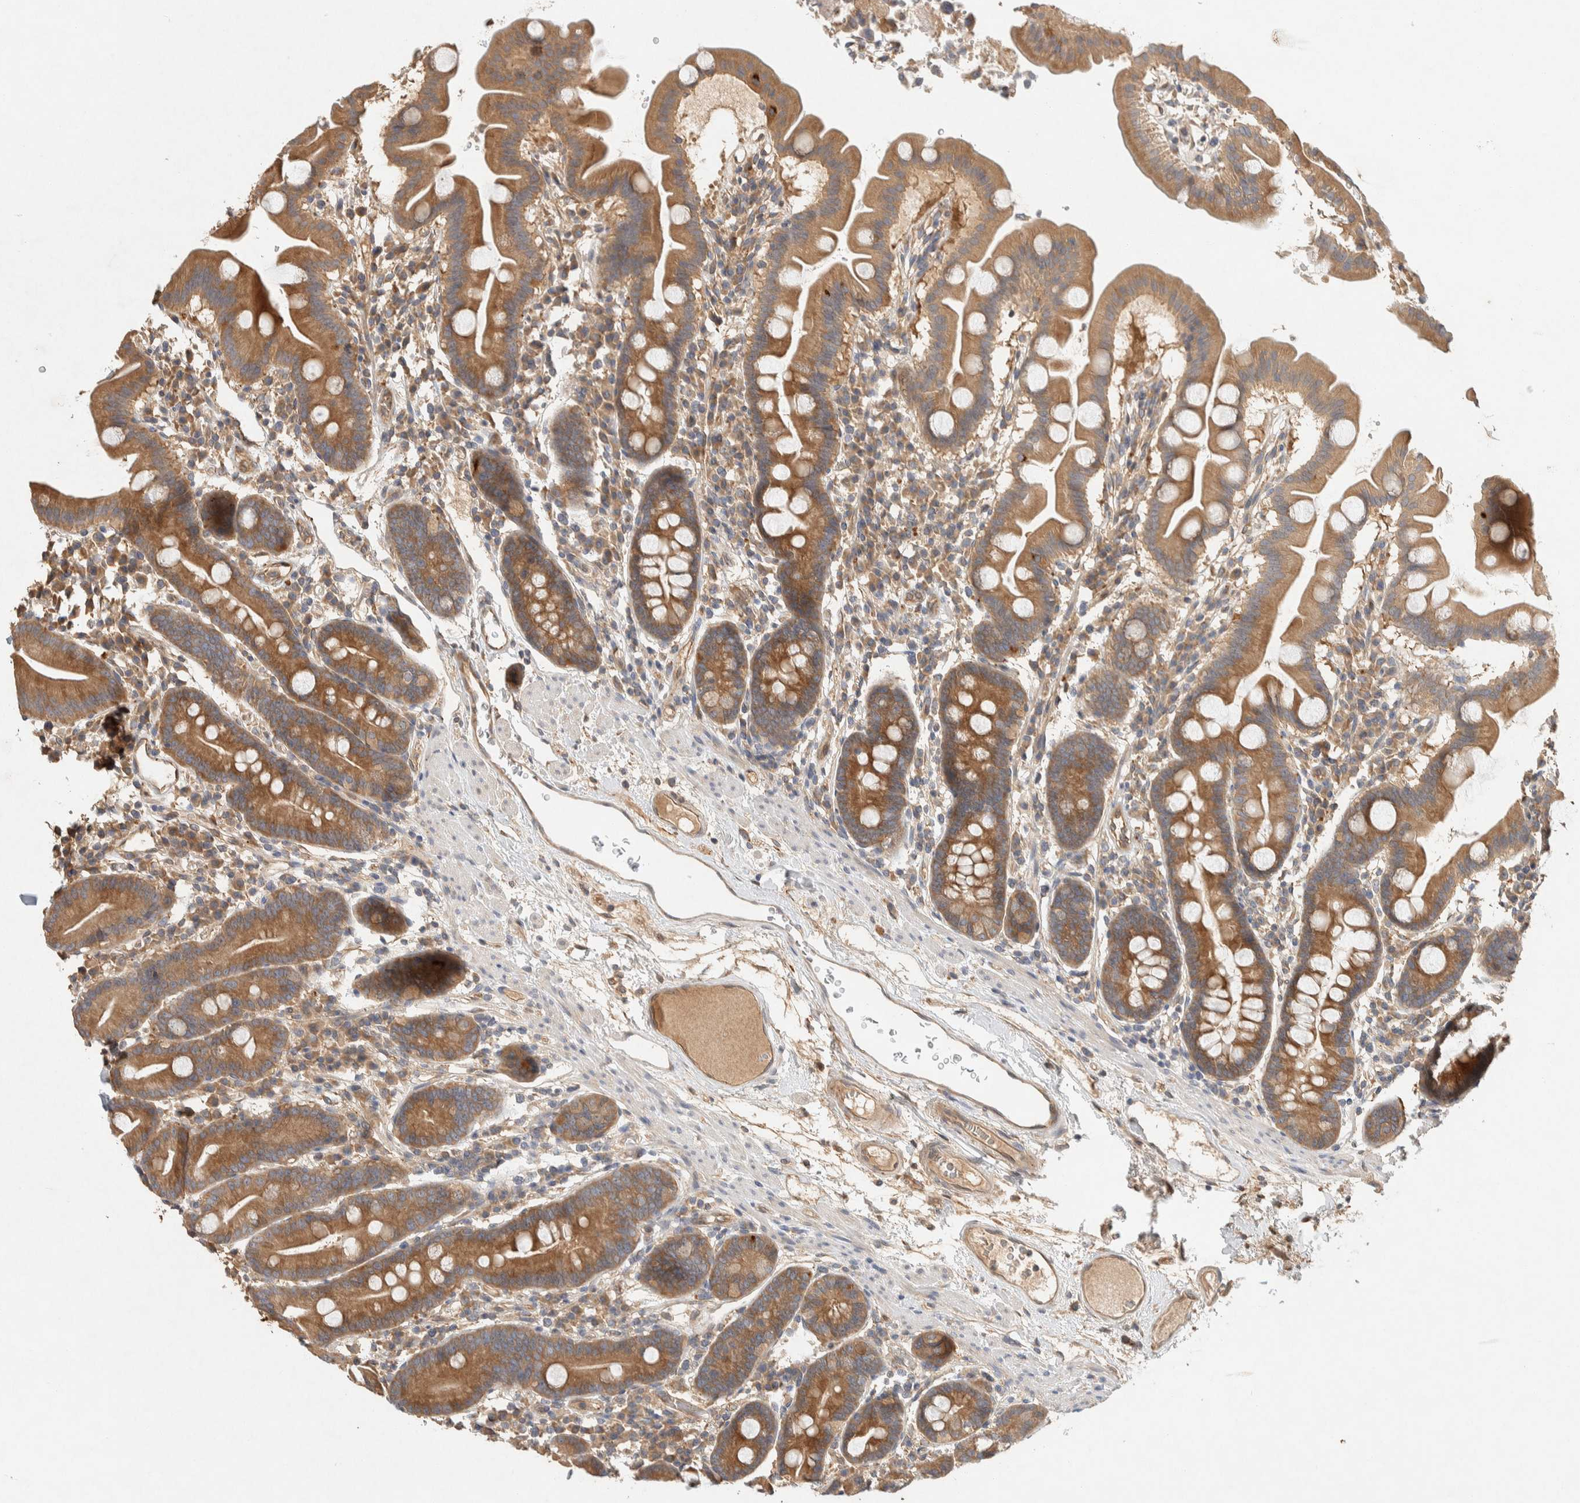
{"staining": {"intensity": "moderate", "quantity": ">75%", "location": "cytoplasmic/membranous"}, "tissue": "duodenum", "cell_type": "Glandular cells", "image_type": "normal", "snomed": [{"axis": "morphology", "description": "Normal tissue, NOS"}, {"axis": "topography", "description": "Duodenum"}], "caption": "The micrograph reveals a brown stain indicating the presence of a protein in the cytoplasmic/membranous of glandular cells in duodenum.", "gene": "PXK", "patient": {"sex": "male", "age": 50}}